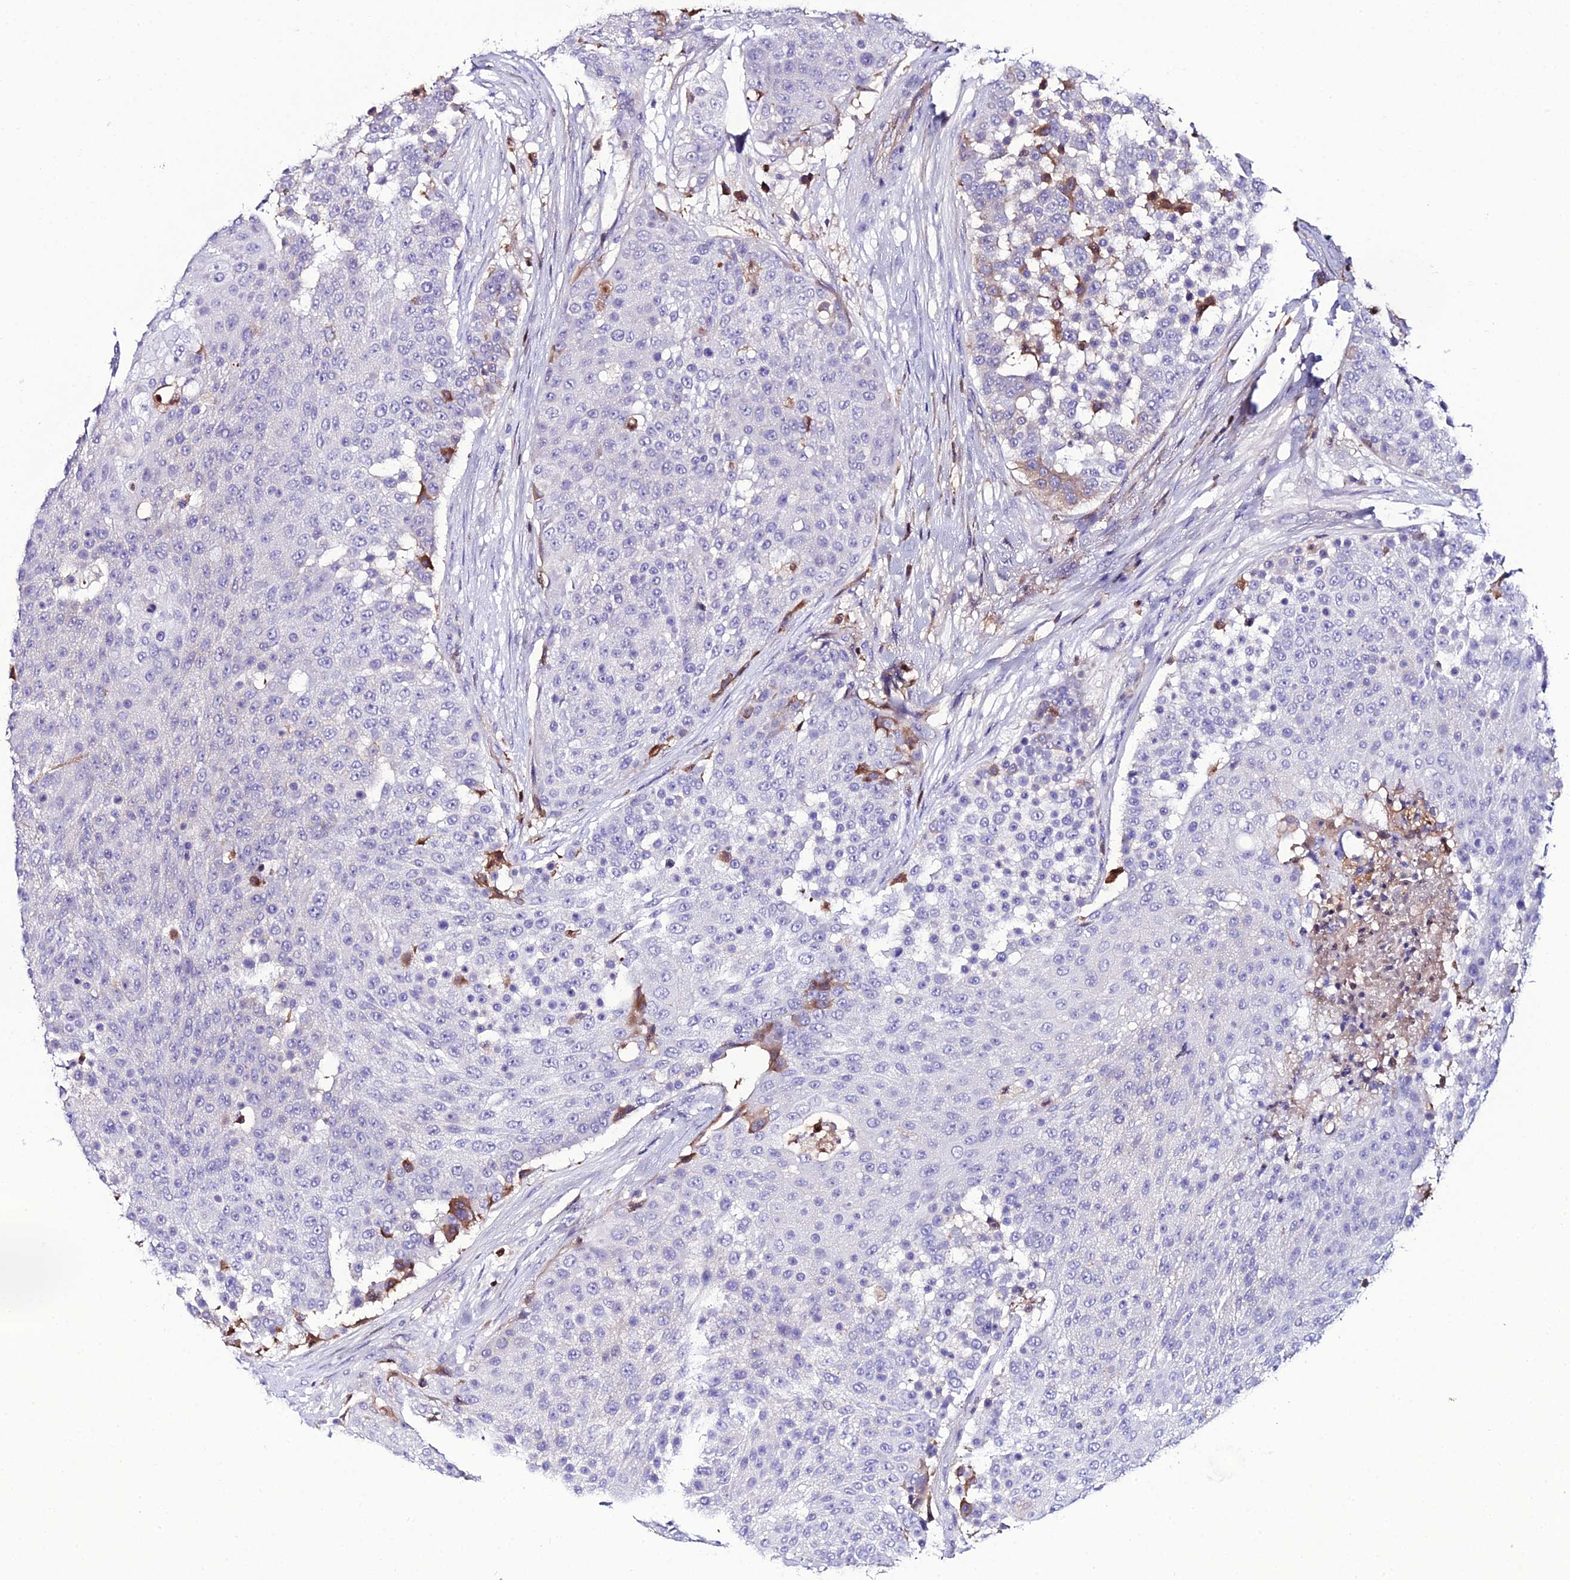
{"staining": {"intensity": "strong", "quantity": "<25%", "location": "cytoplasmic/membranous"}, "tissue": "urothelial cancer", "cell_type": "Tumor cells", "image_type": "cancer", "snomed": [{"axis": "morphology", "description": "Urothelial carcinoma, High grade"}, {"axis": "topography", "description": "Urinary bladder"}], "caption": "Immunohistochemistry (IHC) staining of high-grade urothelial carcinoma, which displays medium levels of strong cytoplasmic/membranous staining in about <25% of tumor cells indicating strong cytoplasmic/membranous protein expression. The staining was performed using DAB (brown) for protein detection and nuclei were counterstained in hematoxylin (blue).", "gene": "DEFB132", "patient": {"sex": "female", "age": 63}}